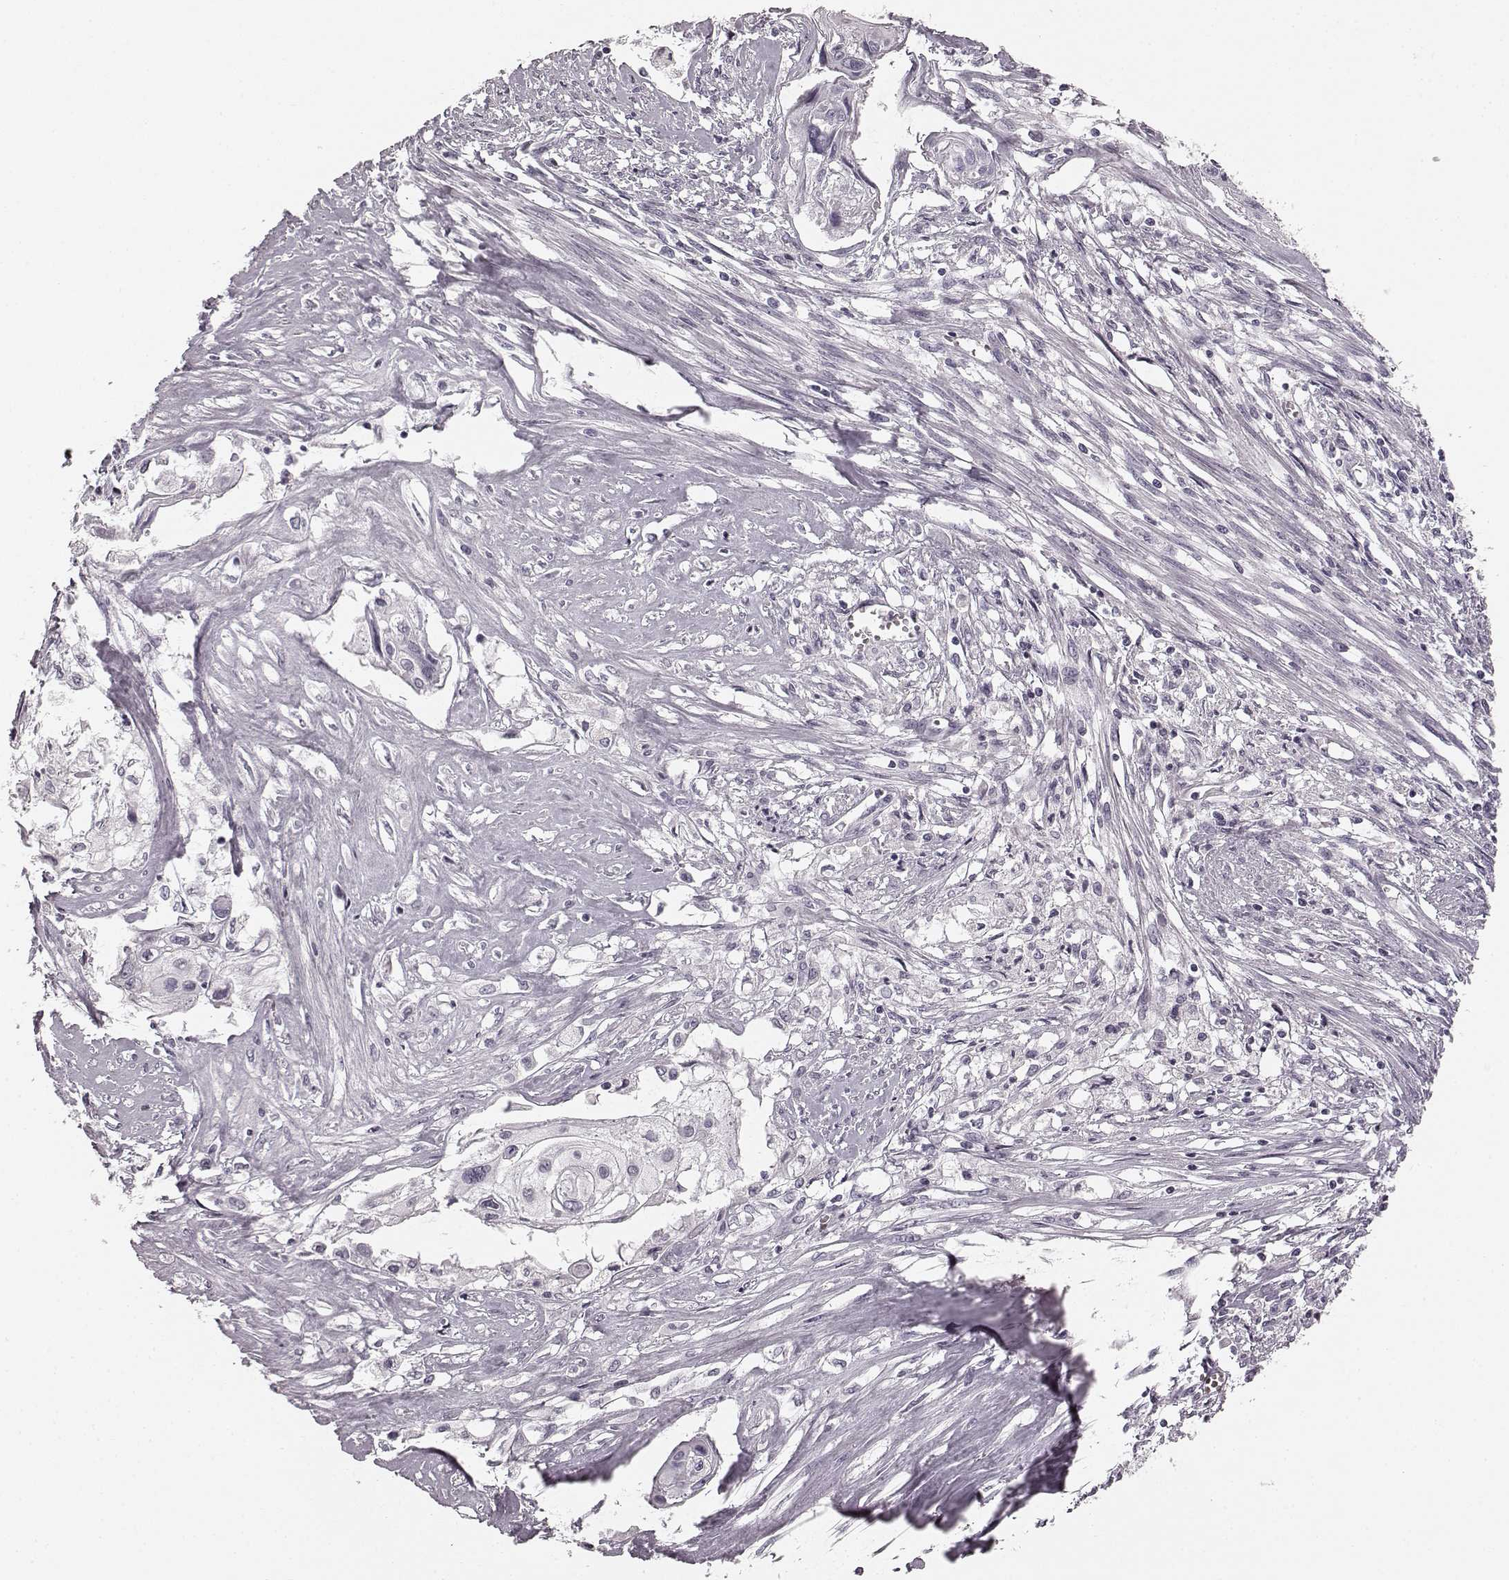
{"staining": {"intensity": "negative", "quantity": "none", "location": "none"}, "tissue": "cervical cancer", "cell_type": "Tumor cells", "image_type": "cancer", "snomed": [{"axis": "morphology", "description": "Squamous cell carcinoma, NOS"}, {"axis": "topography", "description": "Cervix"}], "caption": "DAB immunohistochemical staining of cervical cancer (squamous cell carcinoma) displays no significant expression in tumor cells.", "gene": "TMPRSS15", "patient": {"sex": "female", "age": 49}}